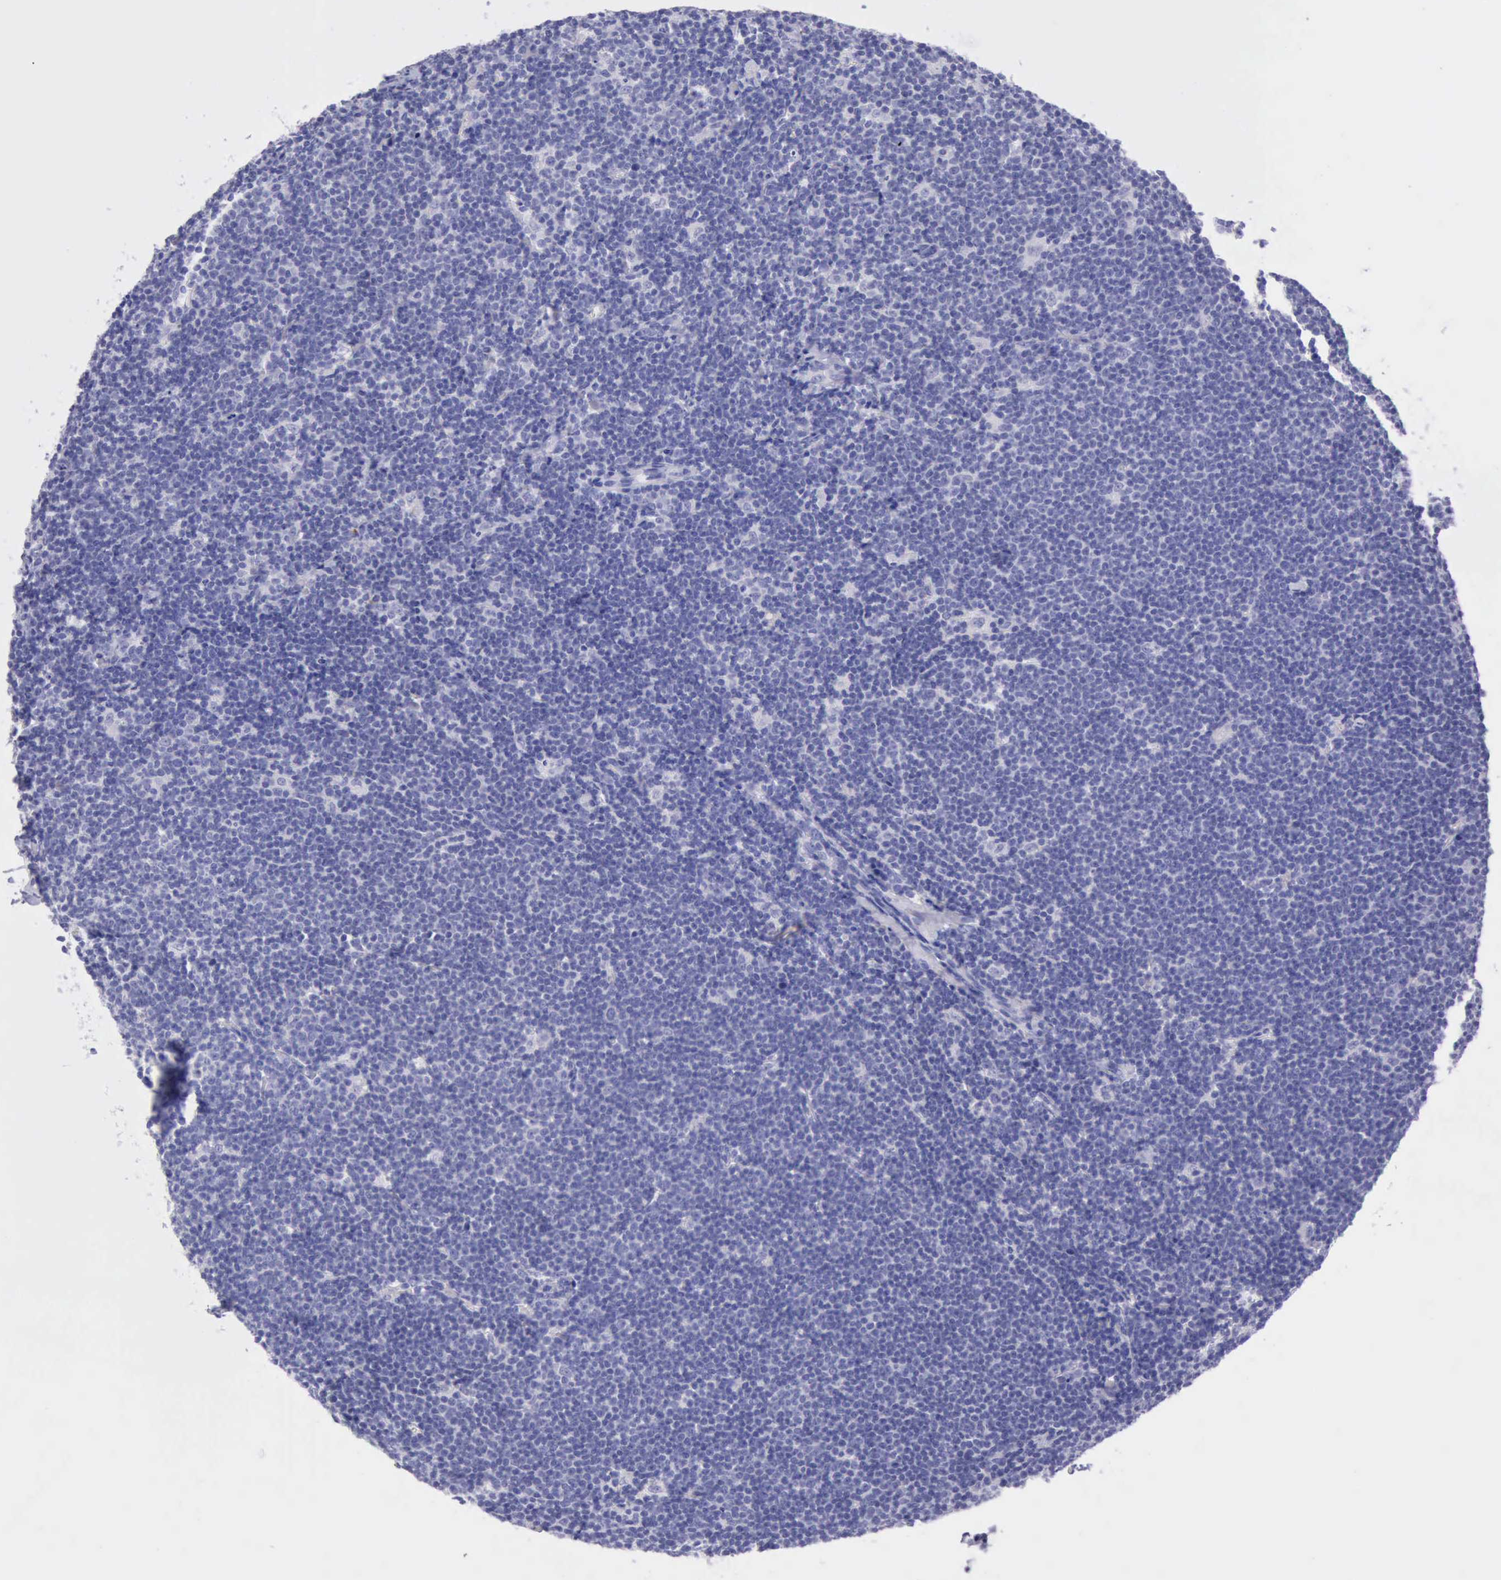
{"staining": {"intensity": "negative", "quantity": "none", "location": "none"}, "tissue": "lymphoma", "cell_type": "Tumor cells", "image_type": "cancer", "snomed": [{"axis": "morphology", "description": "Malignant lymphoma, non-Hodgkin's type, Low grade"}, {"axis": "topography", "description": "Lymph node"}], "caption": "The image exhibits no significant positivity in tumor cells of low-grade malignant lymphoma, non-Hodgkin's type.", "gene": "LRFN5", "patient": {"sex": "male", "age": 65}}